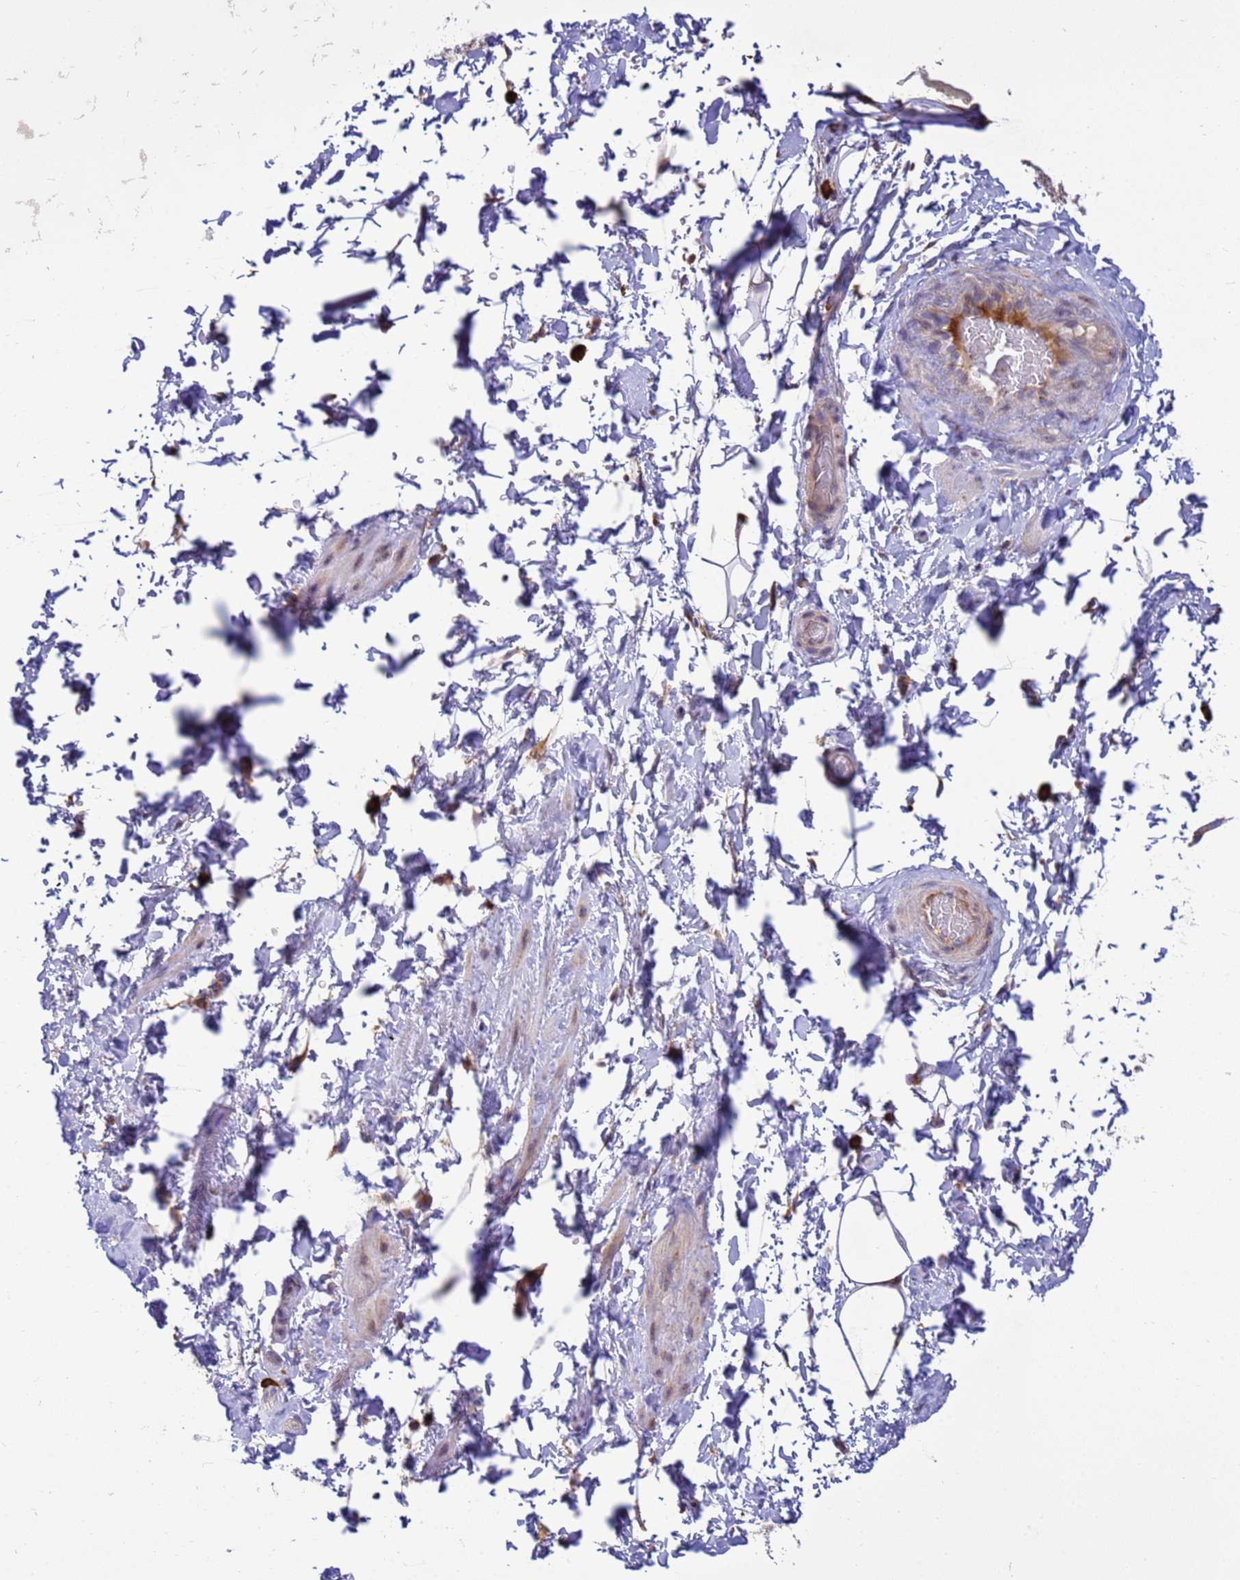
{"staining": {"intensity": "negative", "quantity": "none", "location": "none"}, "tissue": "adipose tissue", "cell_type": "Adipocytes", "image_type": "normal", "snomed": [{"axis": "morphology", "description": "Normal tissue, NOS"}, {"axis": "topography", "description": "Soft tissue"}, {"axis": "topography", "description": "Vascular tissue"}], "caption": "A photomicrograph of adipose tissue stained for a protein demonstrates no brown staining in adipocytes. The staining was performed using DAB to visualize the protein expression in brown, while the nuclei were stained in blue with hematoxylin (Magnification: 20x).", "gene": "THAP5", "patient": {"sex": "male", "age": 41}}